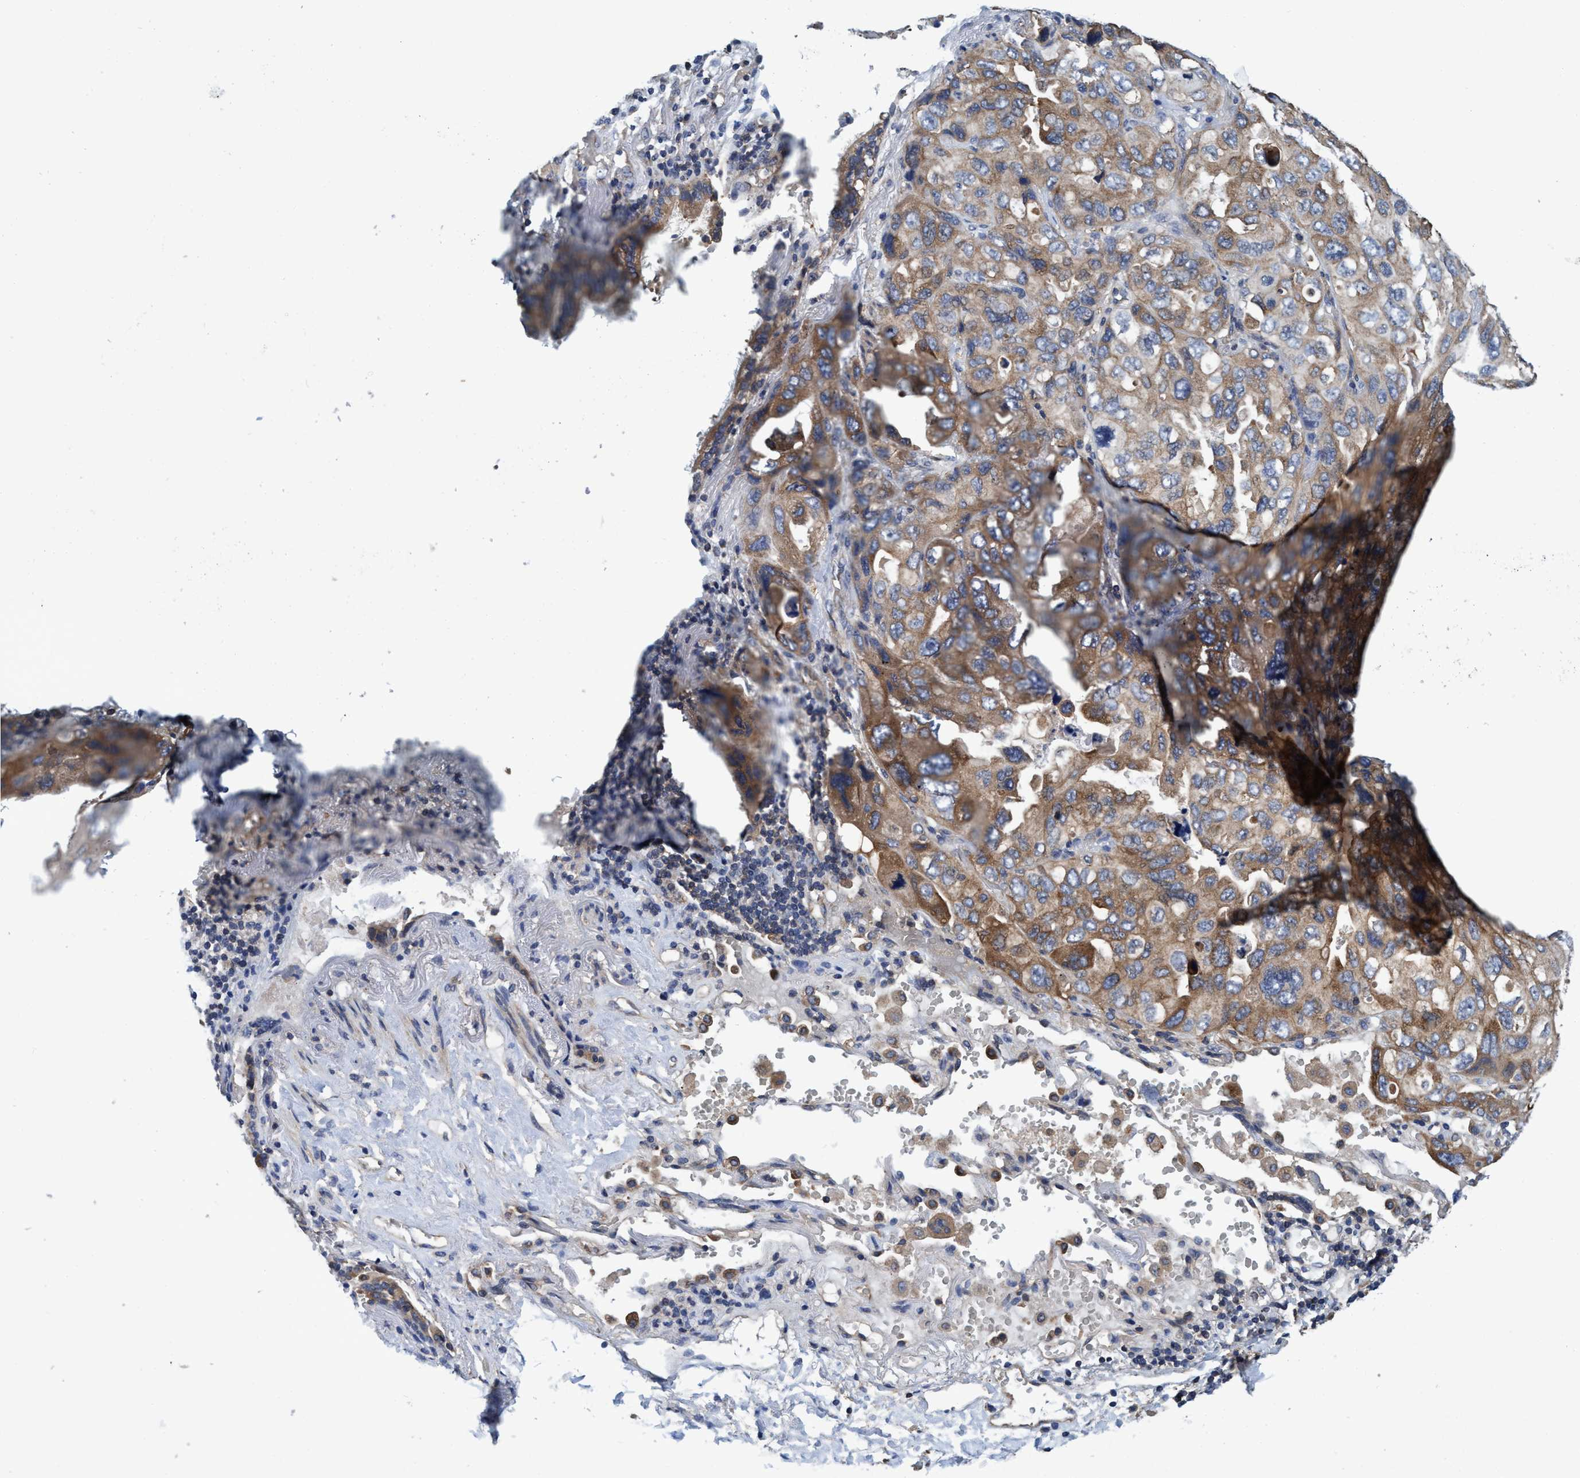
{"staining": {"intensity": "moderate", "quantity": ">75%", "location": "cytoplasmic/membranous"}, "tissue": "lung cancer", "cell_type": "Tumor cells", "image_type": "cancer", "snomed": [{"axis": "morphology", "description": "Squamous cell carcinoma, NOS"}, {"axis": "topography", "description": "Lung"}], "caption": "Lung squamous cell carcinoma stained for a protein (brown) shows moderate cytoplasmic/membranous positive staining in about >75% of tumor cells.", "gene": "CALCOCO2", "patient": {"sex": "female", "age": 73}}